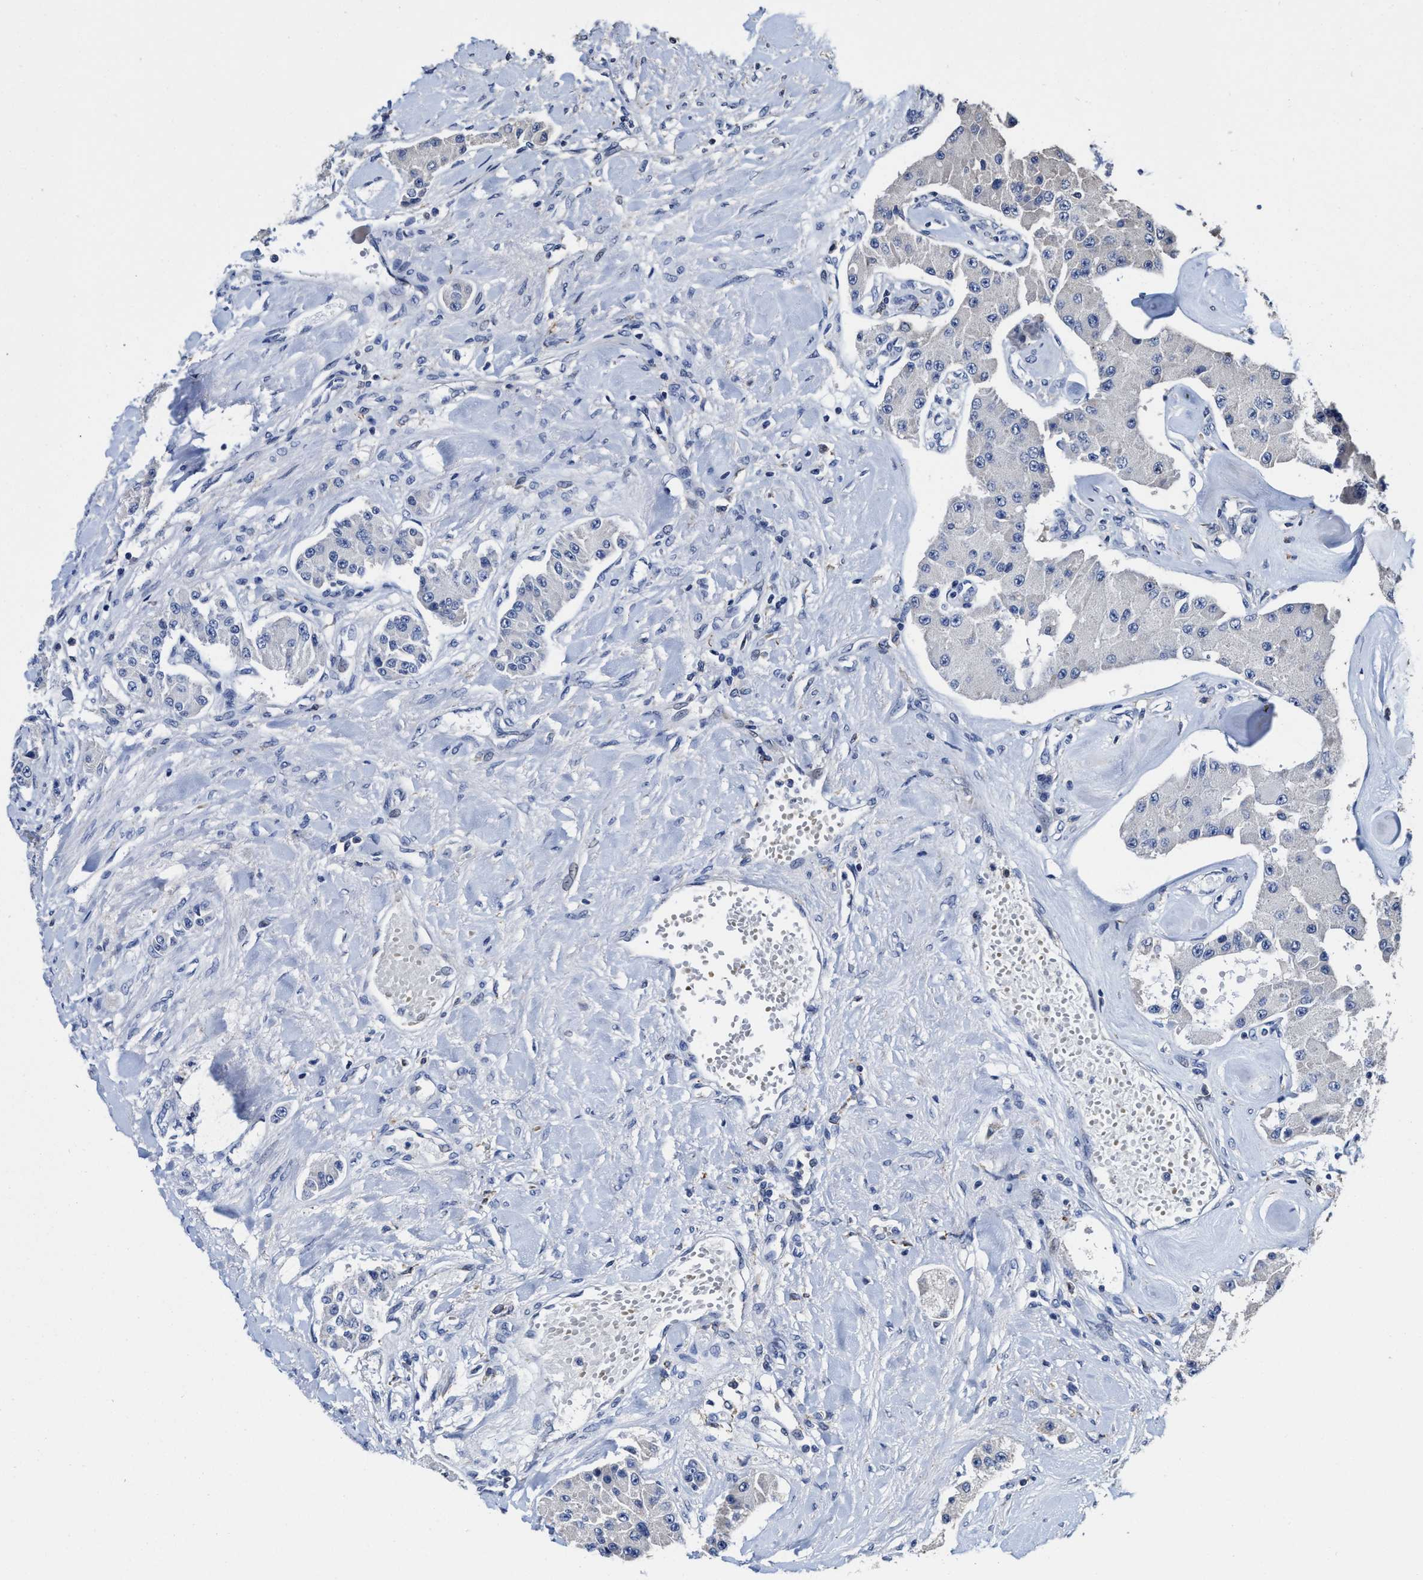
{"staining": {"intensity": "negative", "quantity": "none", "location": "none"}, "tissue": "carcinoid", "cell_type": "Tumor cells", "image_type": "cancer", "snomed": [{"axis": "morphology", "description": "Carcinoid, malignant, NOS"}, {"axis": "topography", "description": "Pancreas"}], "caption": "Tumor cells show no significant staining in carcinoid.", "gene": "ZFAT", "patient": {"sex": "male", "age": 41}}